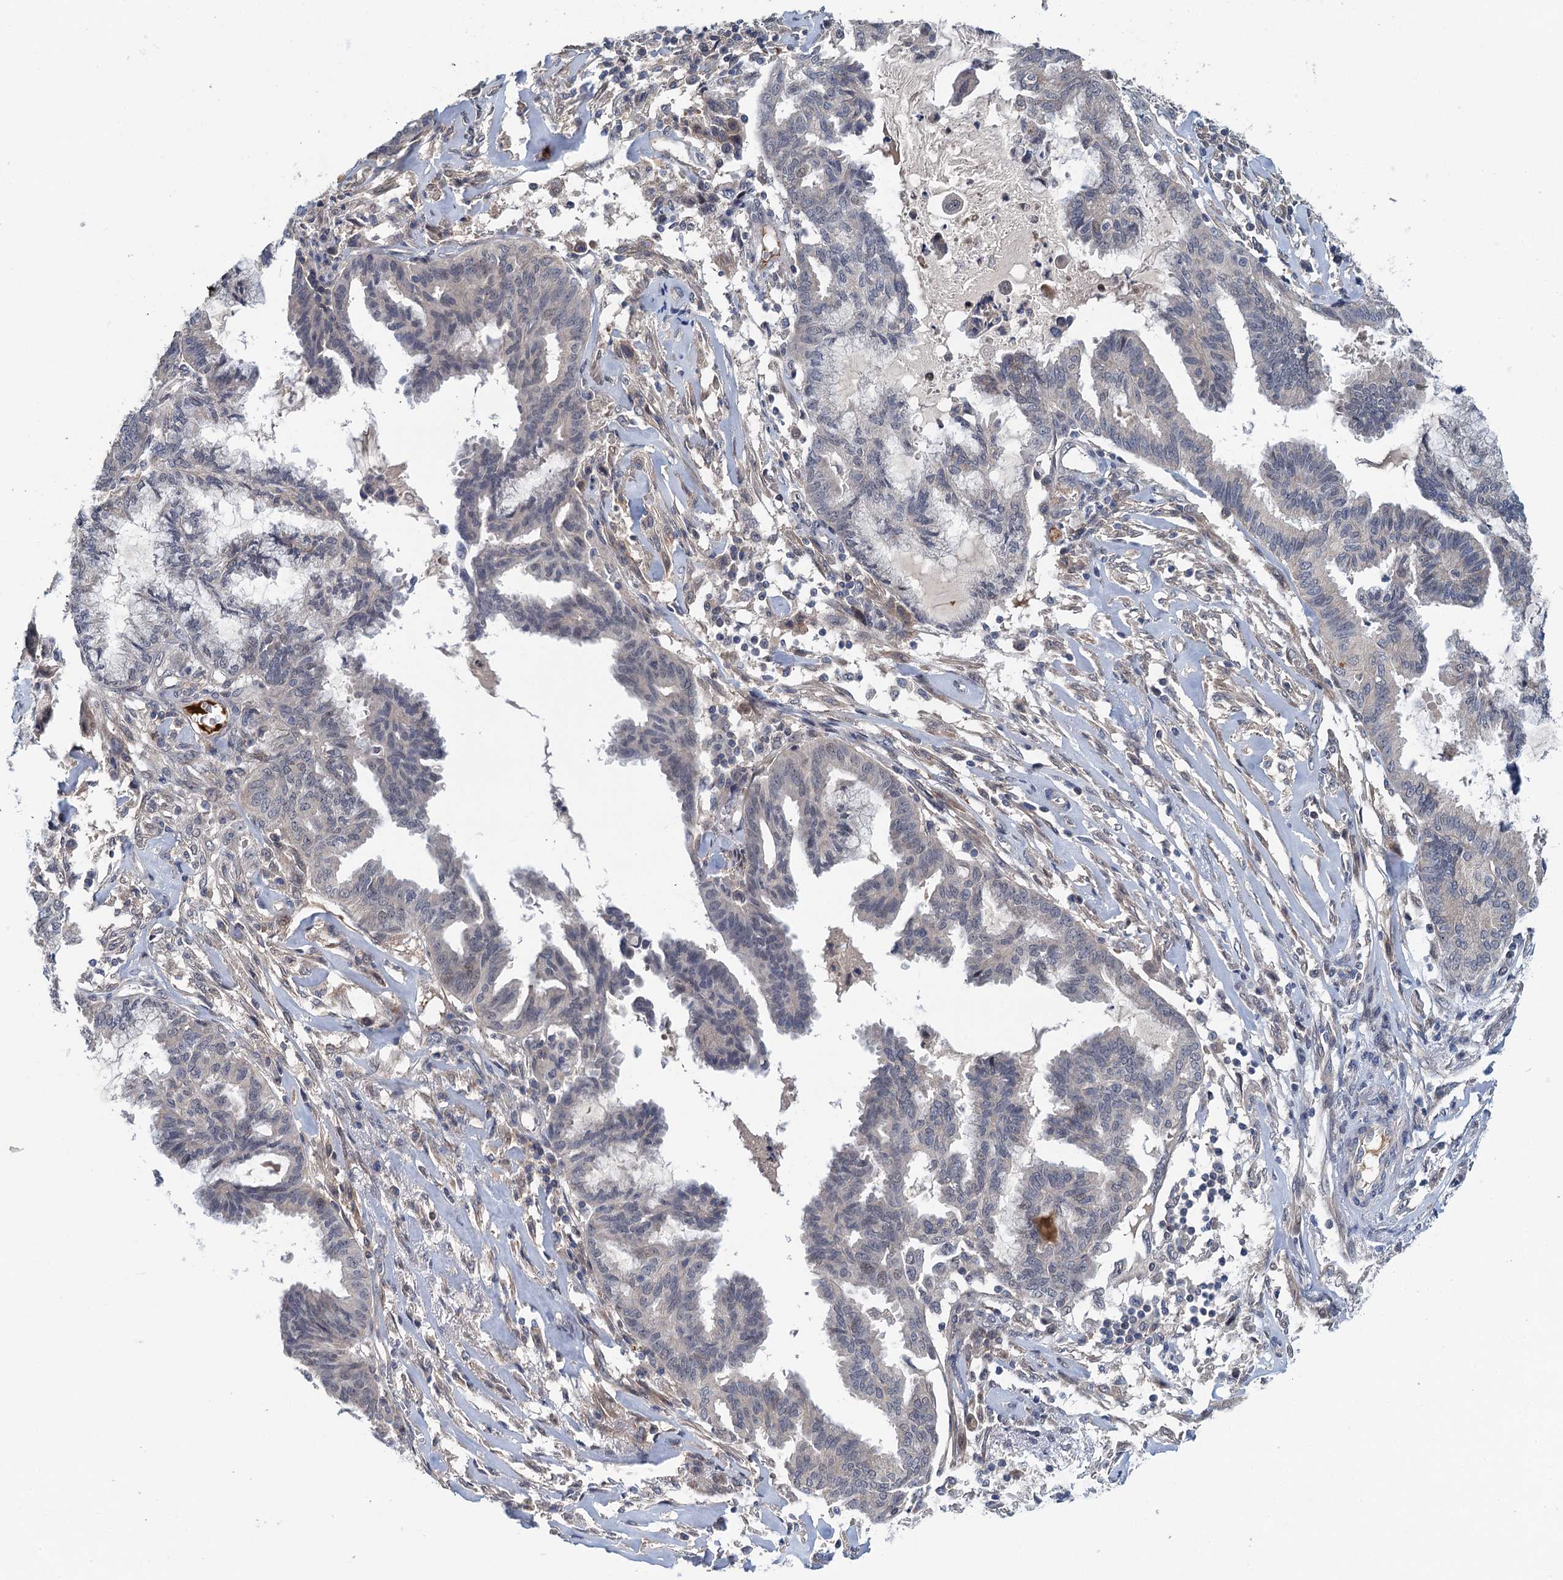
{"staining": {"intensity": "negative", "quantity": "none", "location": "none"}, "tissue": "endometrial cancer", "cell_type": "Tumor cells", "image_type": "cancer", "snomed": [{"axis": "morphology", "description": "Adenocarcinoma, NOS"}, {"axis": "topography", "description": "Endometrium"}], "caption": "DAB (3,3'-diaminobenzidine) immunohistochemical staining of adenocarcinoma (endometrial) reveals no significant positivity in tumor cells.", "gene": "MDM1", "patient": {"sex": "female", "age": 86}}